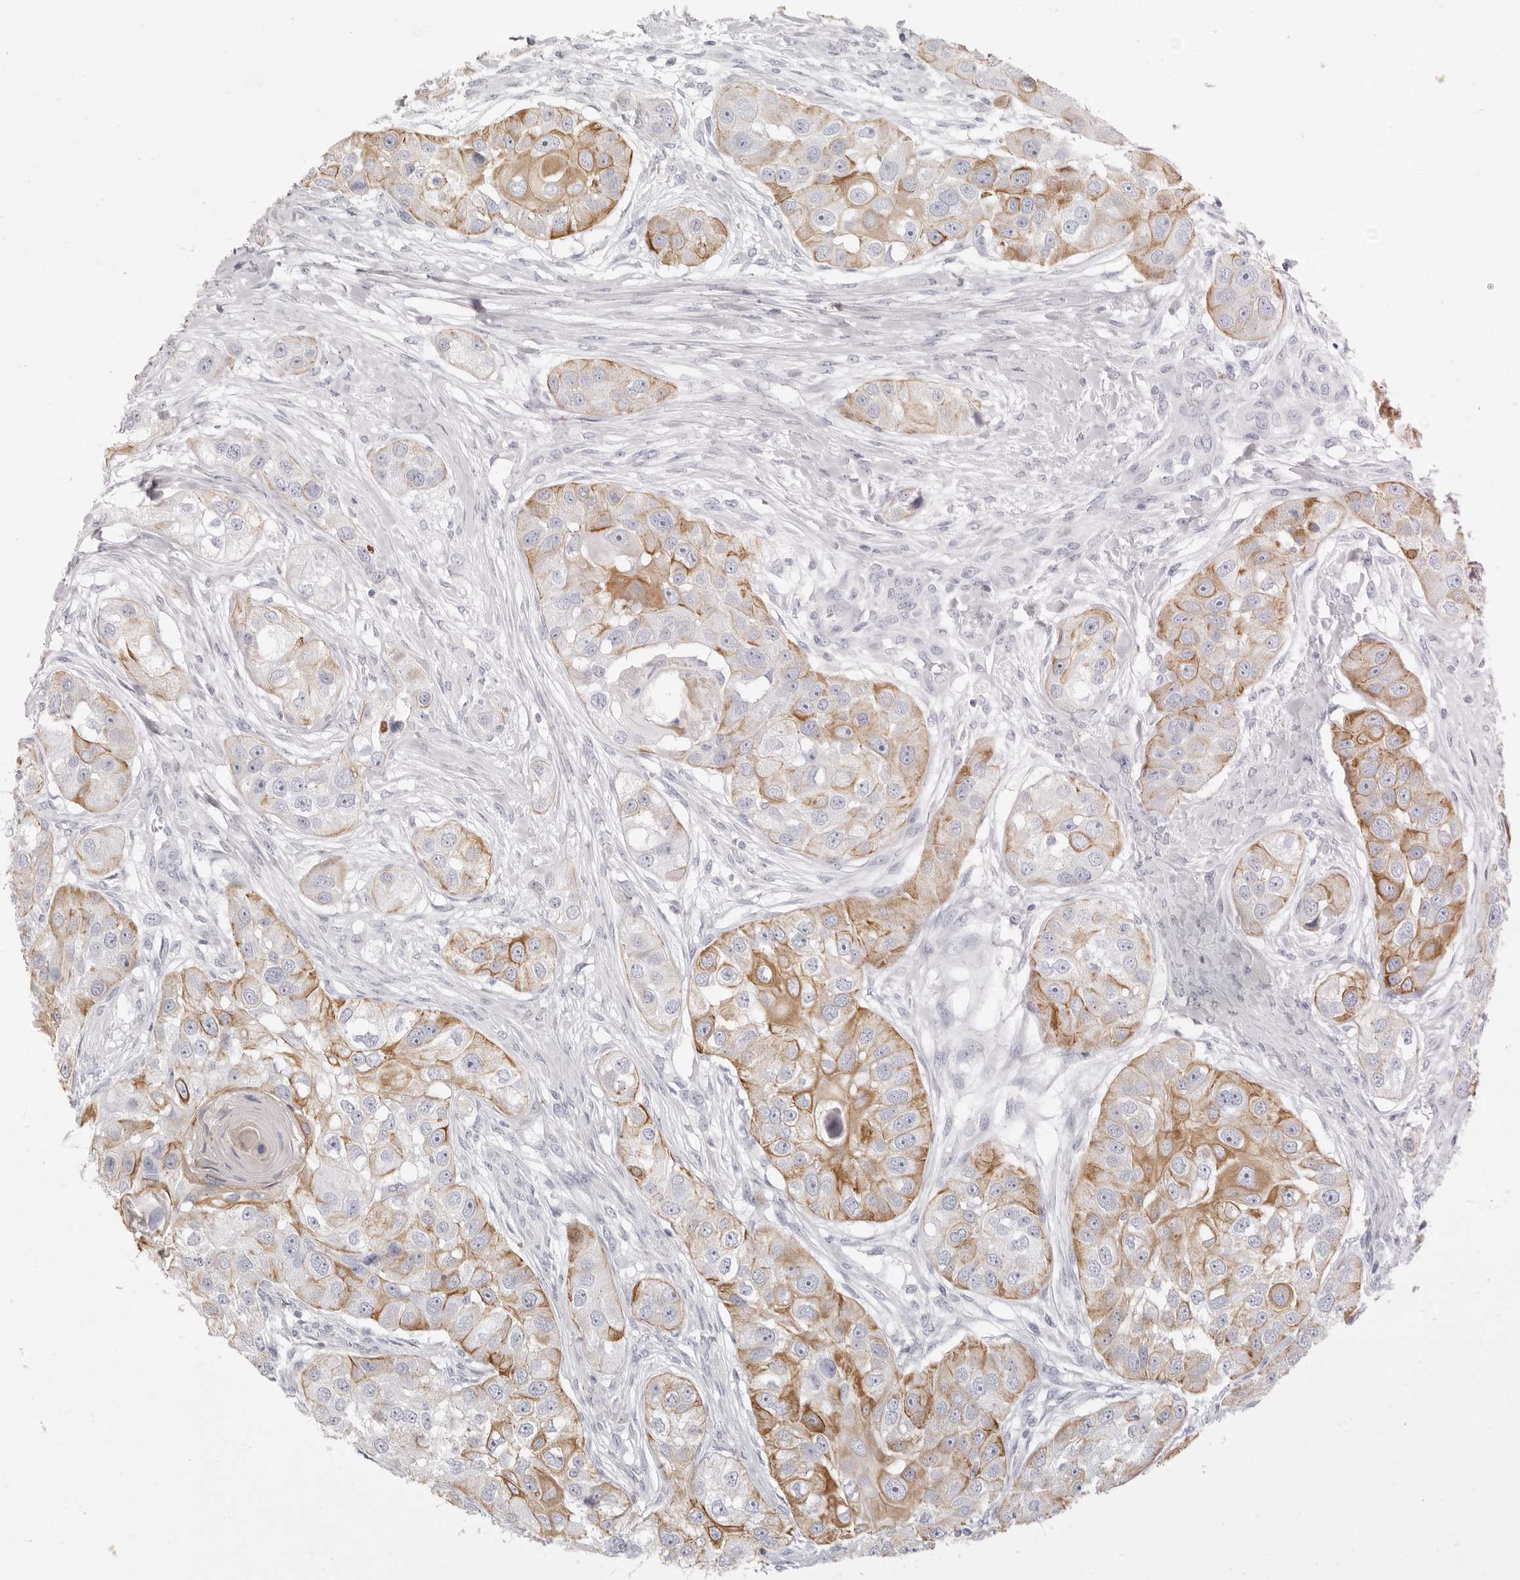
{"staining": {"intensity": "moderate", "quantity": "25%-75%", "location": "cytoplasmic/membranous"}, "tissue": "head and neck cancer", "cell_type": "Tumor cells", "image_type": "cancer", "snomed": [{"axis": "morphology", "description": "Normal tissue, NOS"}, {"axis": "morphology", "description": "Squamous cell carcinoma, NOS"}, {"axis": "topography", "description": "Skeletal muscle"}, {"axis": "topography", "description": "Head-Neck"}], "caption": "Protein expression analysis of human head and neck squamous cell carcinoma reveals moderate cytoplasmic/membranous expression in approximately 25%-75% of tumor cells.", "gene": "RXFP1", "patient": {"sex": "male", "age": 51}}